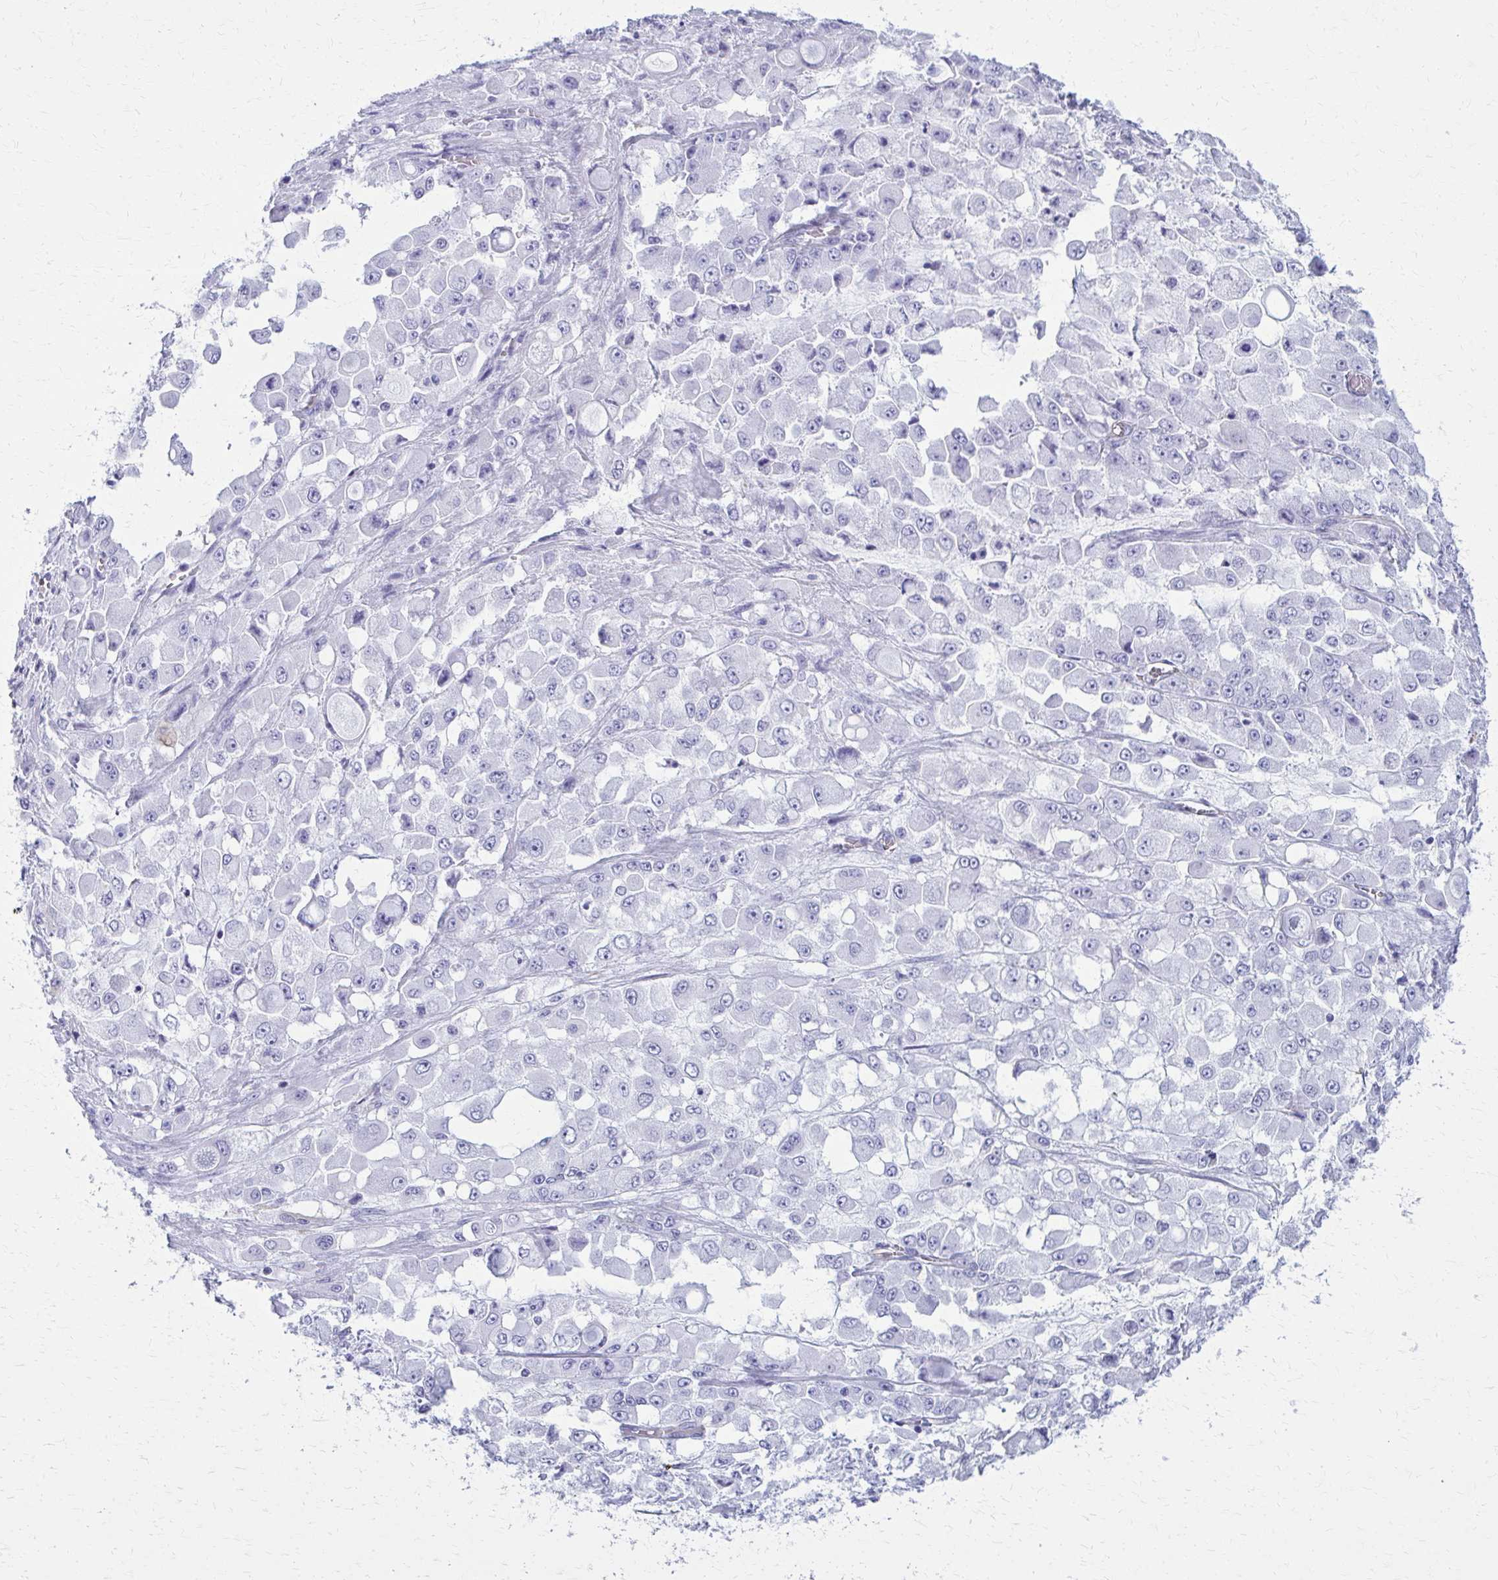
{"staining": {"intensity": "negative", "quantity": "none", "location": "none"}, "tissue": "stomach cancer", "cell_type": "Tumor cells", "image_type": "cancer", "snomed": [{"axis": "morphology", "description": "Adenocarcinoma, NOS"}, {"axis": "topography", "description": "Stomach"}], "caption": "High power microscopy histopathology image of an immunohistochemistry (IHC) image of adenocarcinoma (stomach), revealing no significant positivity in tumor cells. (DAB IHC with hematoxylin counter stain).", "gene": "GFAP", "patient": {"sex": "female", "age": 76}}